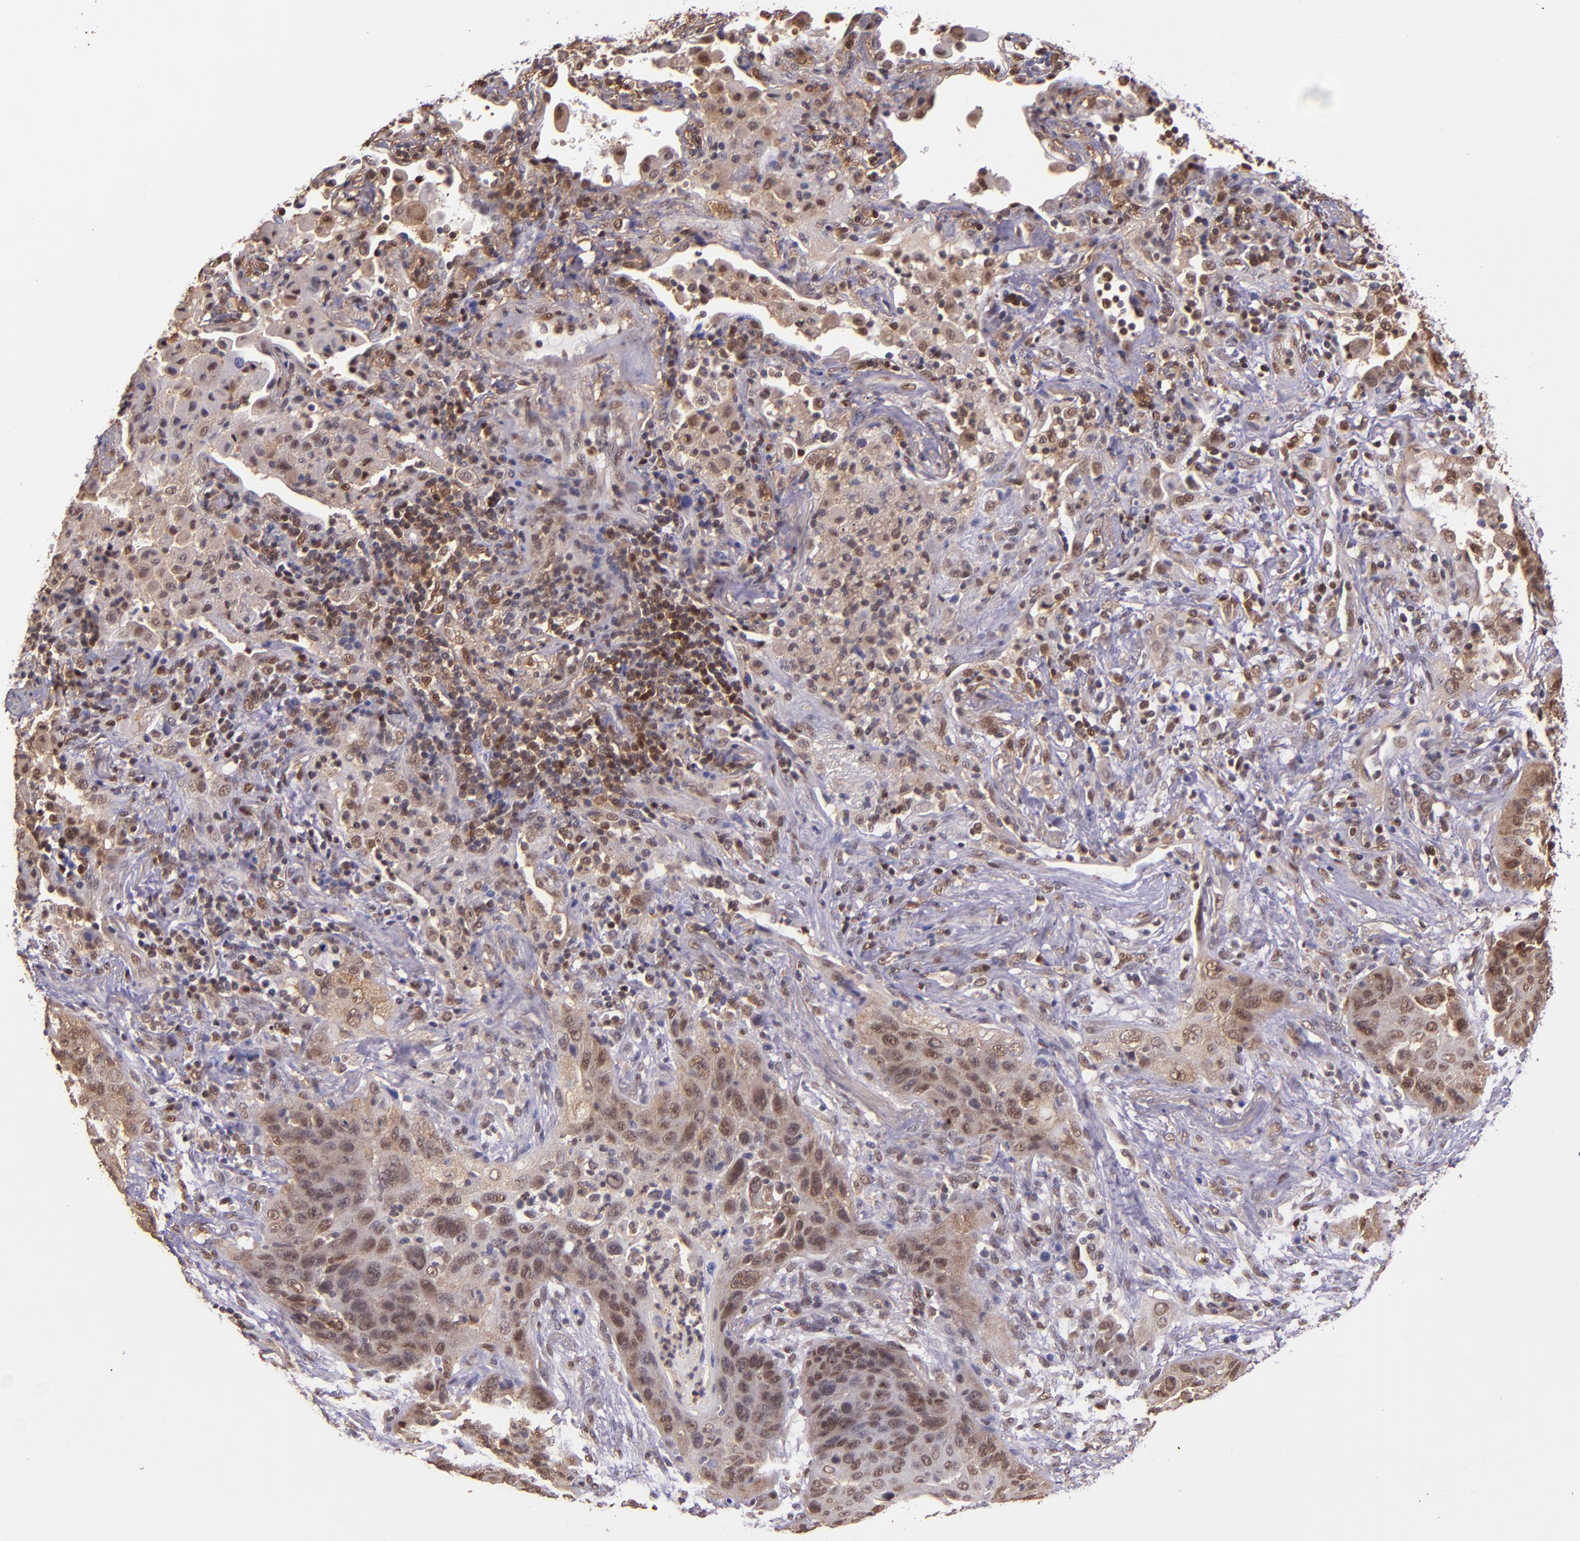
{"staining": {"intensity": "moderate", "quantity": "25%-75%", "location": "cytoplasmic/membranous,nuclear"}, "tissue": "lung cancer", "cell_type": "Tumor cells", "image_type": "cancer", "snomed": [{"axis": "morphology", "description": "Squamous cell carcinoma, NOS"}, {"axis": "topography", "description": "Lung"}], "caption": "Lung cancer stained with DAB immunohistochemistry demonstrates medium levels of moderate cytoplasmic/membranous and nuclear staining in approximately 25%-75% of tumor cells.", "gene": "STAT6", "patient": {"sex": "female", "age": 67}}